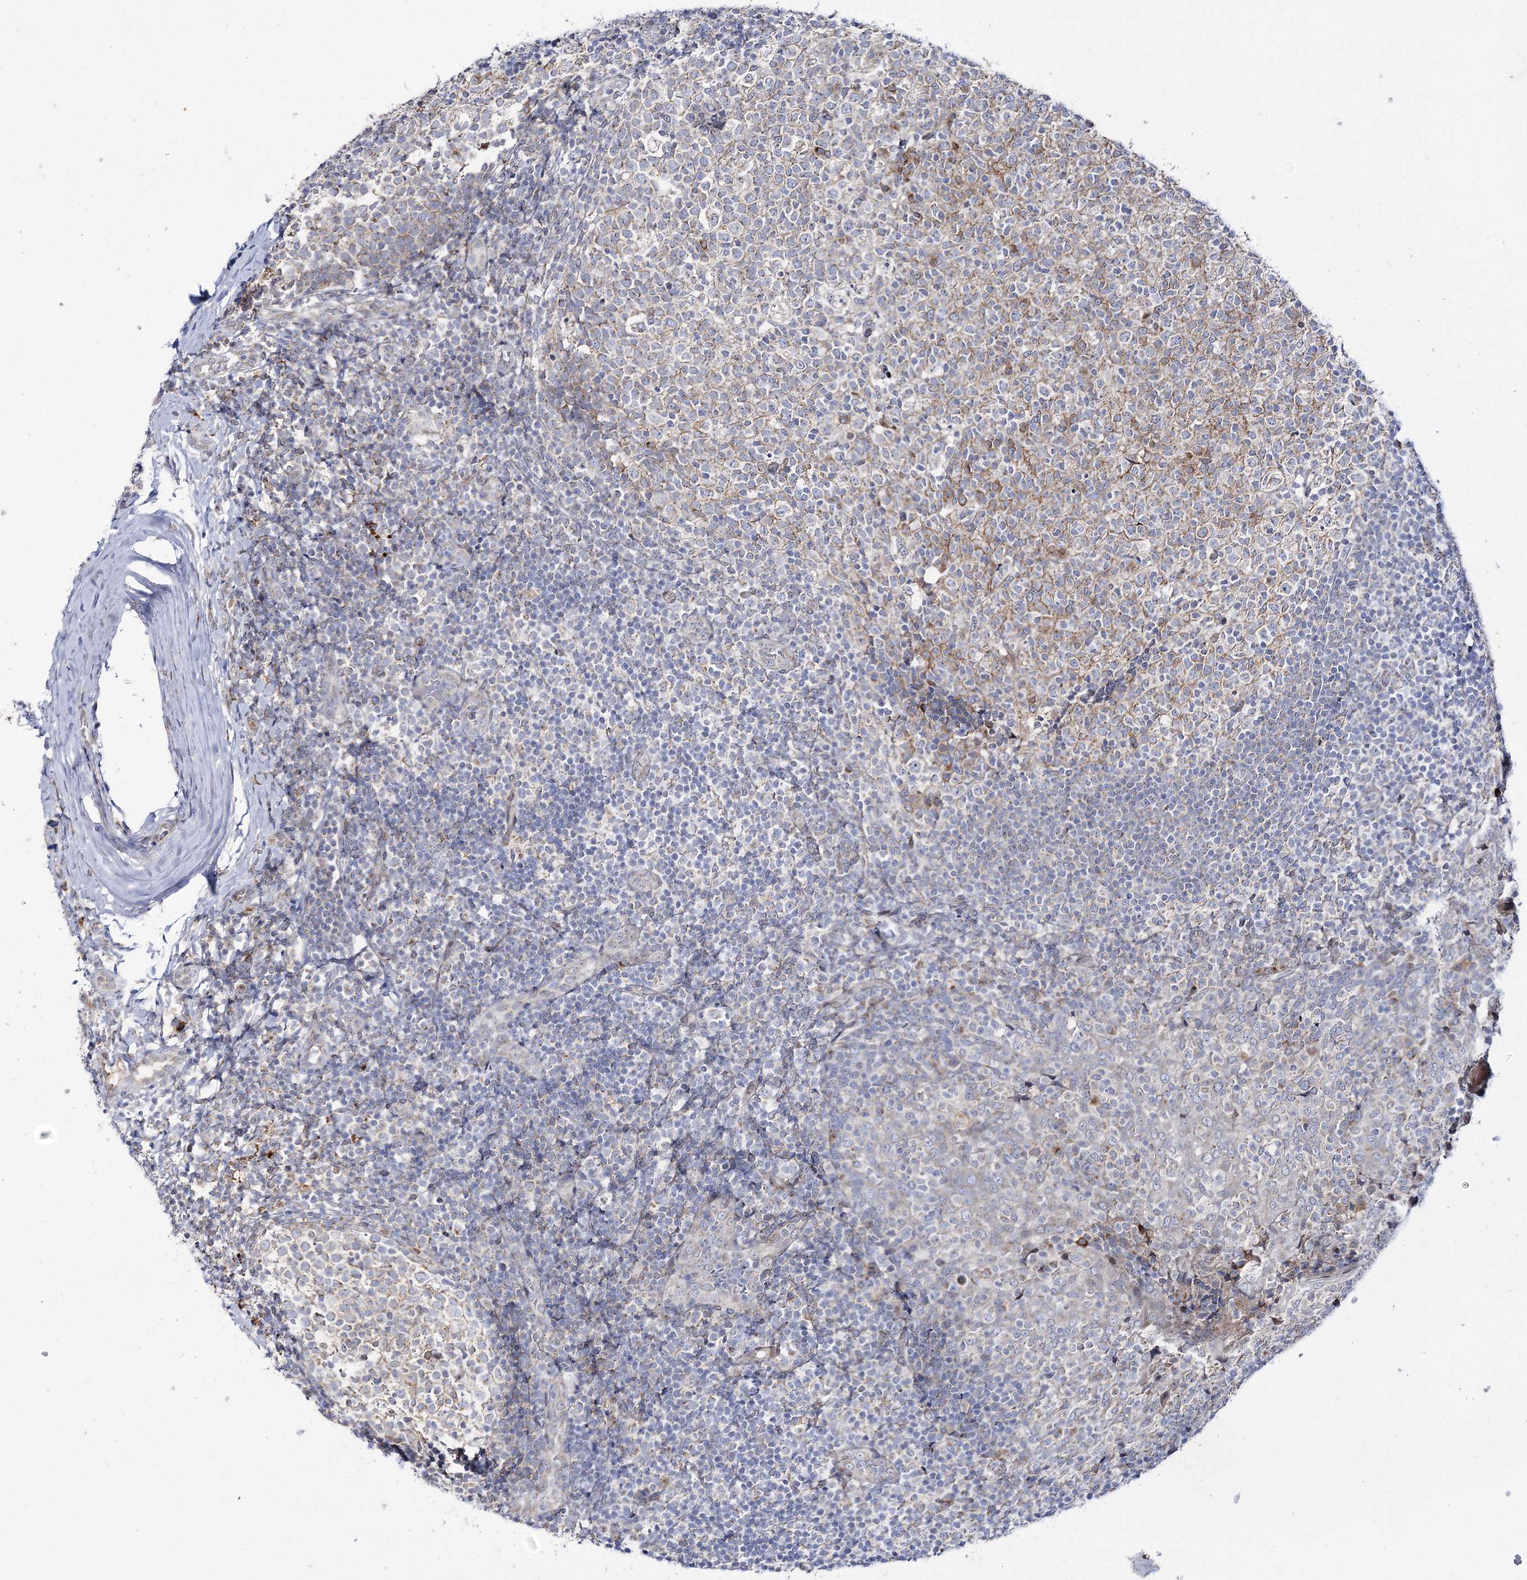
{"staining": {"intensity": "moderate", "quantity": "<25%", "location": "cytoplasmic/membranous"}, "tissue": "tonsil", "cell_type": "Germinal center cells", "image_type": "normal", "snomed": [{"axis": "morphology", "description": "Normal tissue, NOS"}, {"axis": "topography", "description": "Tonsil"}], "caption": "Germinal center cells display moderate cytoplasmic/membranous staining in approximately <25% of cells in normal tonsil.", "gene": "C11orf80", "patient": {"sex": "female", "age": 19}}